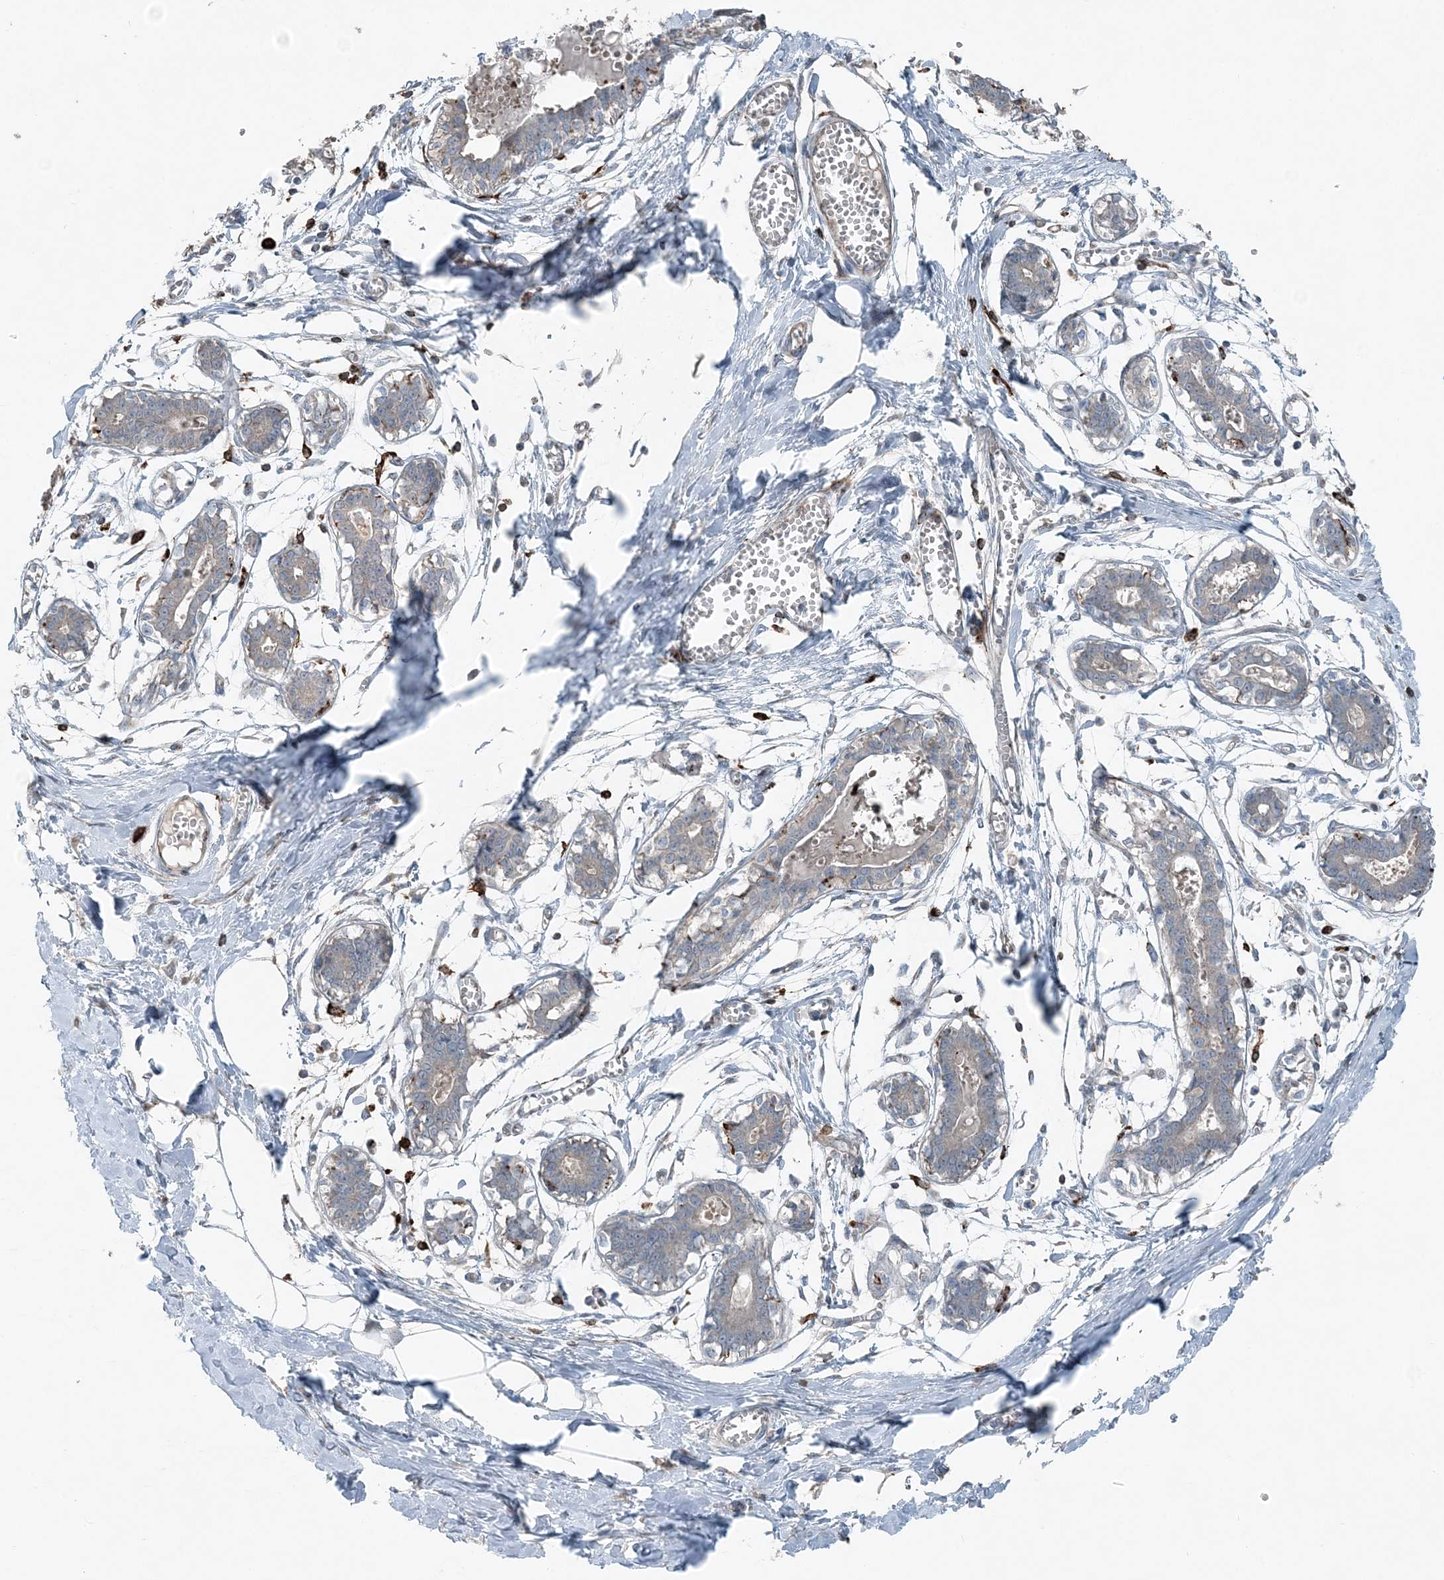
{"staining": {"intensity": "negative", "quantity": "none", "location": "none"}, "tissue": "breast", "cell_type": "Adipocytes", "image_type": "normal", "snomed": [{"axis": "morphology", "description": "Normal tissue, NOS"}, {"axis": "topography", "description": "Breast"}], "caption": "A high-resolution image shows immunohistochemistry staining of benign breast, which exhibits no significant positivity in adipocytes.", "gene": "KY", "patient": {"sex": "female", "age": 27}}